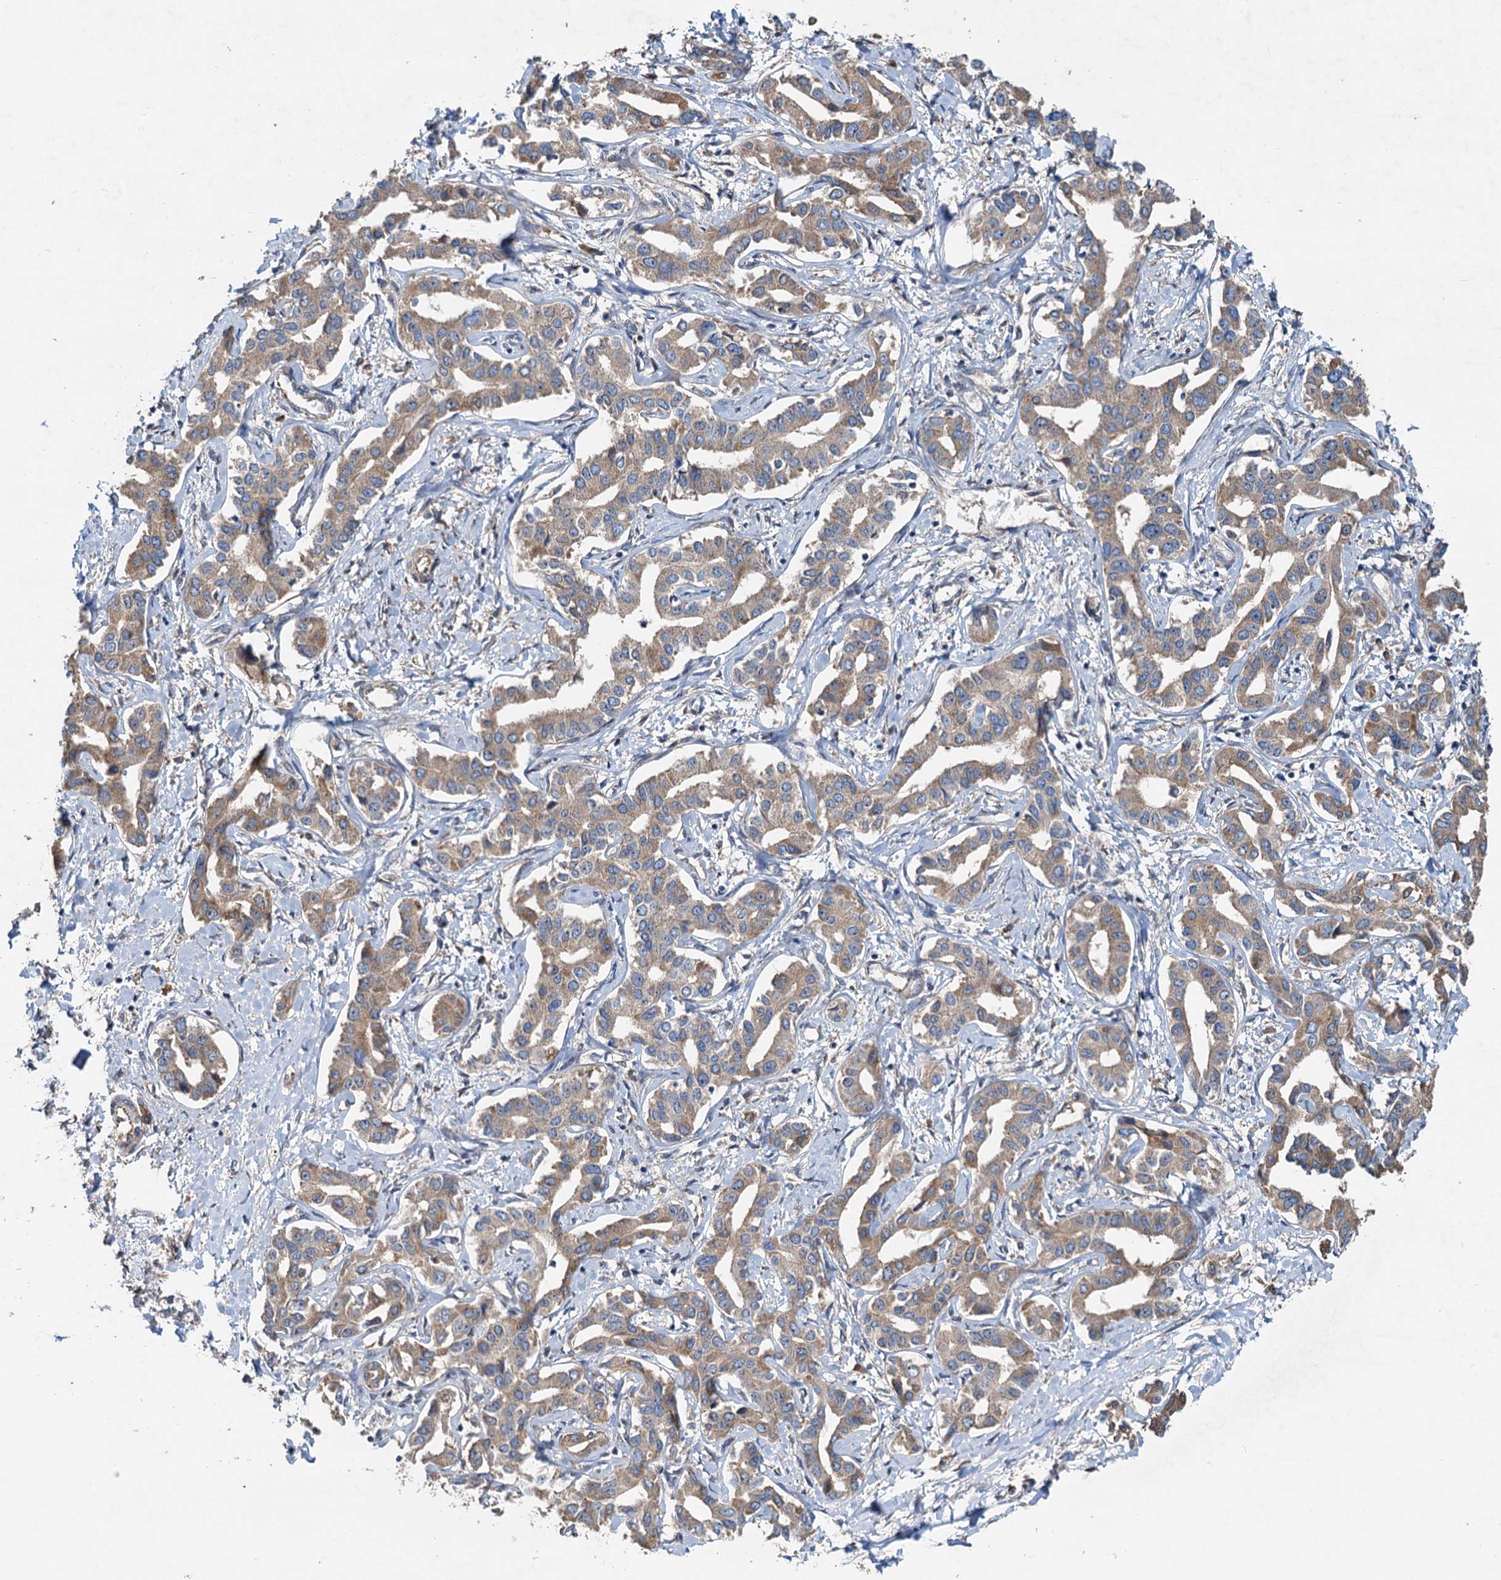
{"staining": {"intensity": "weak", "quantity": ">75%", "location": "cytoplasmic/membranous"}, "tissue": "liver cancer", "cell_type": "Tumor cells", "image_type": "cancer", "snomed": [{"axis": "morphology", "description": "Cholangiocarcinoma"}, {"axis": "topography", "description": "Liver"}], "caption": "A brown stain labels weak cytoplasmic/membranous staining of a protein in human liver cancer (cholangiocarcinoma) tumor cells. The staining is performed using DAB (3,3'-diaminobenzidine) brown chromogen to label protein expression. The nuclei are counter-stained blue using hematoxylin.", "gene": "HYI", "patient": {"sex": "male", "age": 59}}